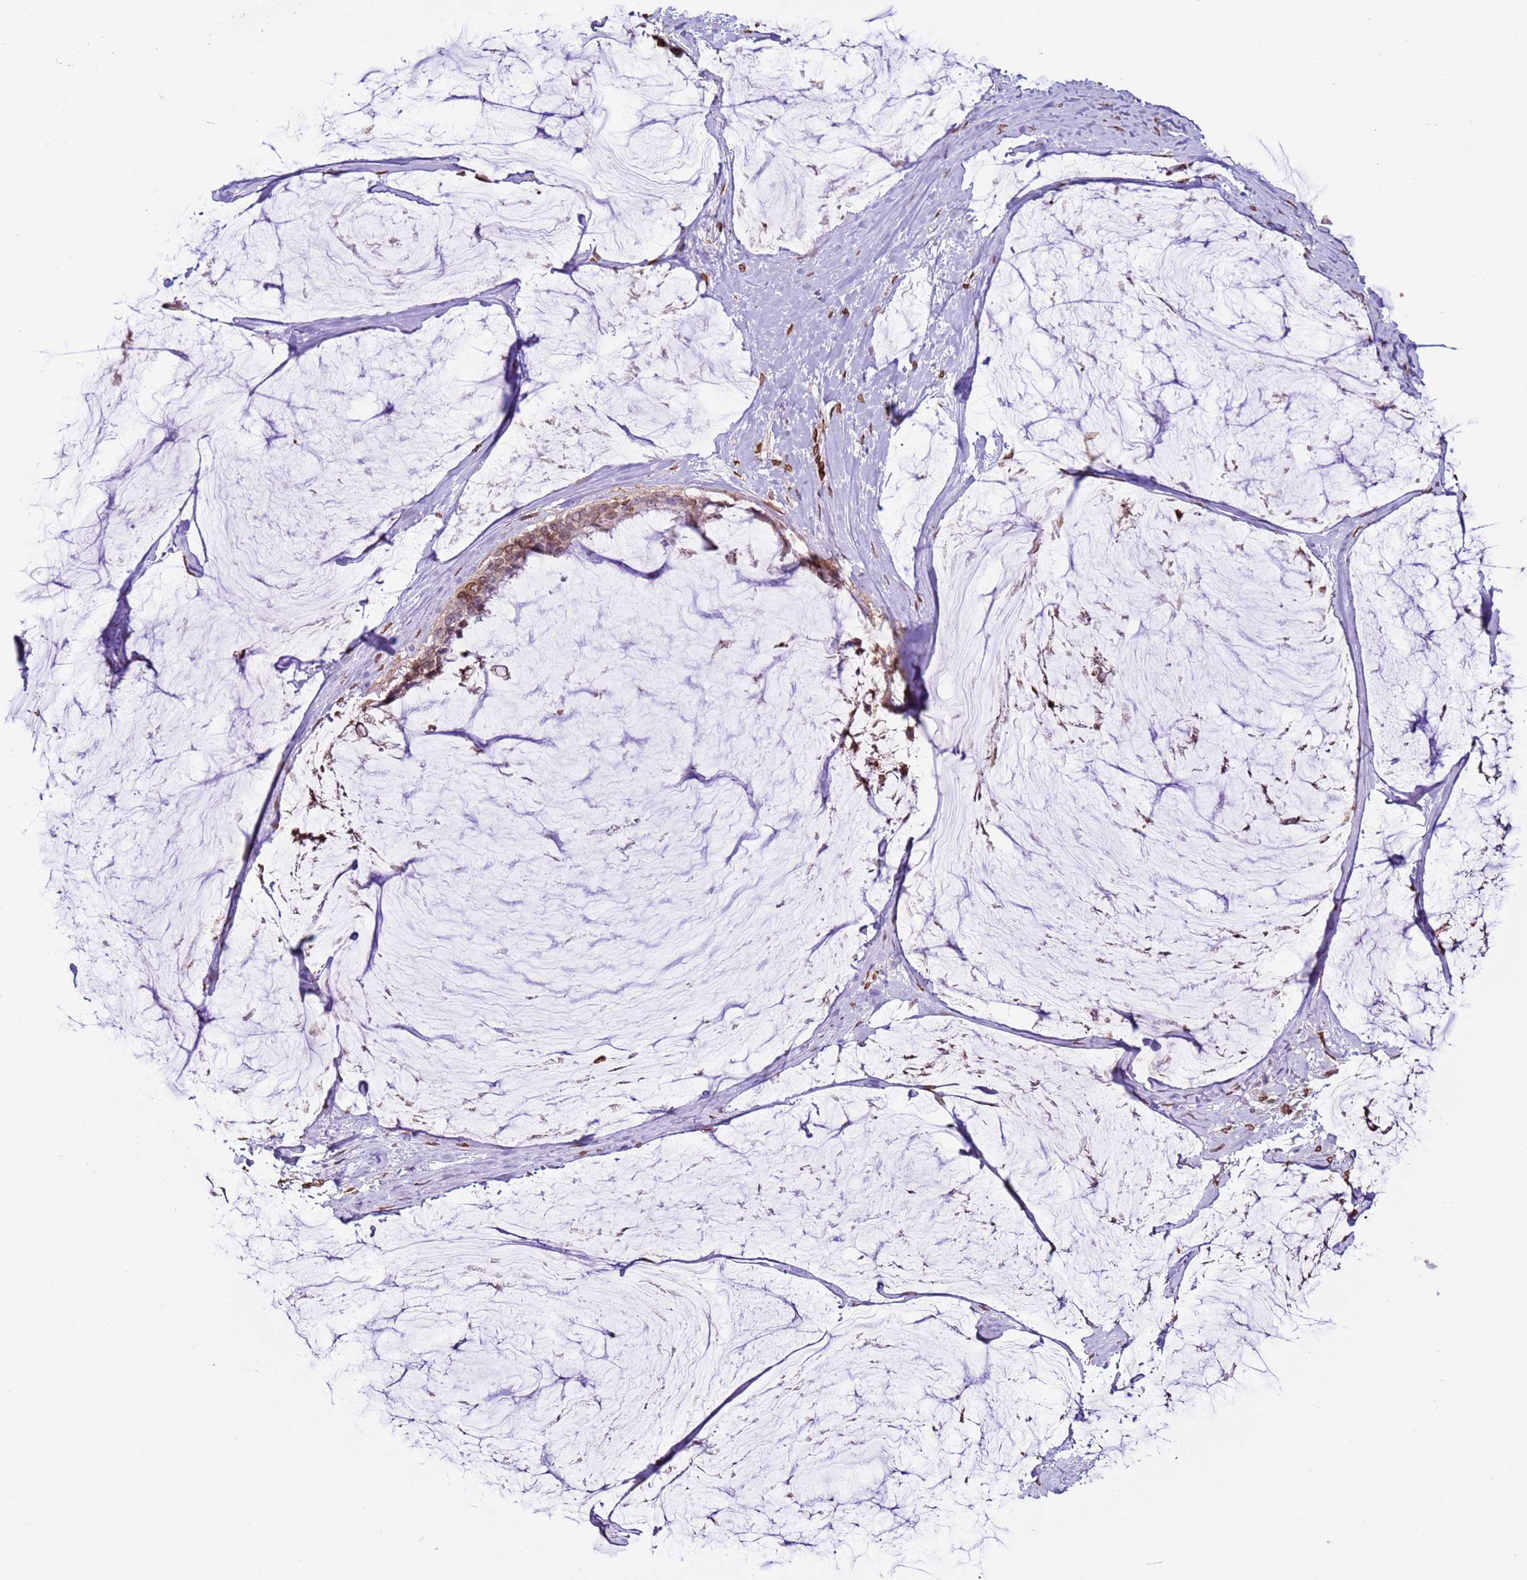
{"staining": {"intensity": "weak", "quantity": "25%-75%", "location": "cytoplasmic/membranous,nuclear"}, "tissue": "ovarian cancer", "cell_type": "Tumor cells", "image_type": "cancer", "snomed": [{"axis": "morphology", "description": "Cystadenocarcinoma, mucinous, NOS"}, {"axis": "topography", "description": "Ovary"}], "caption": "Immunohistochemical staining of human ovarian mucinous cystadenocarcinoma shows low levels of weak cytoplasmic/membranous and nuclear protein expression in about 25%-75% of tumor cells.", "gene": "TMEM47", "patient": {"sex": "female", "age": 39}}